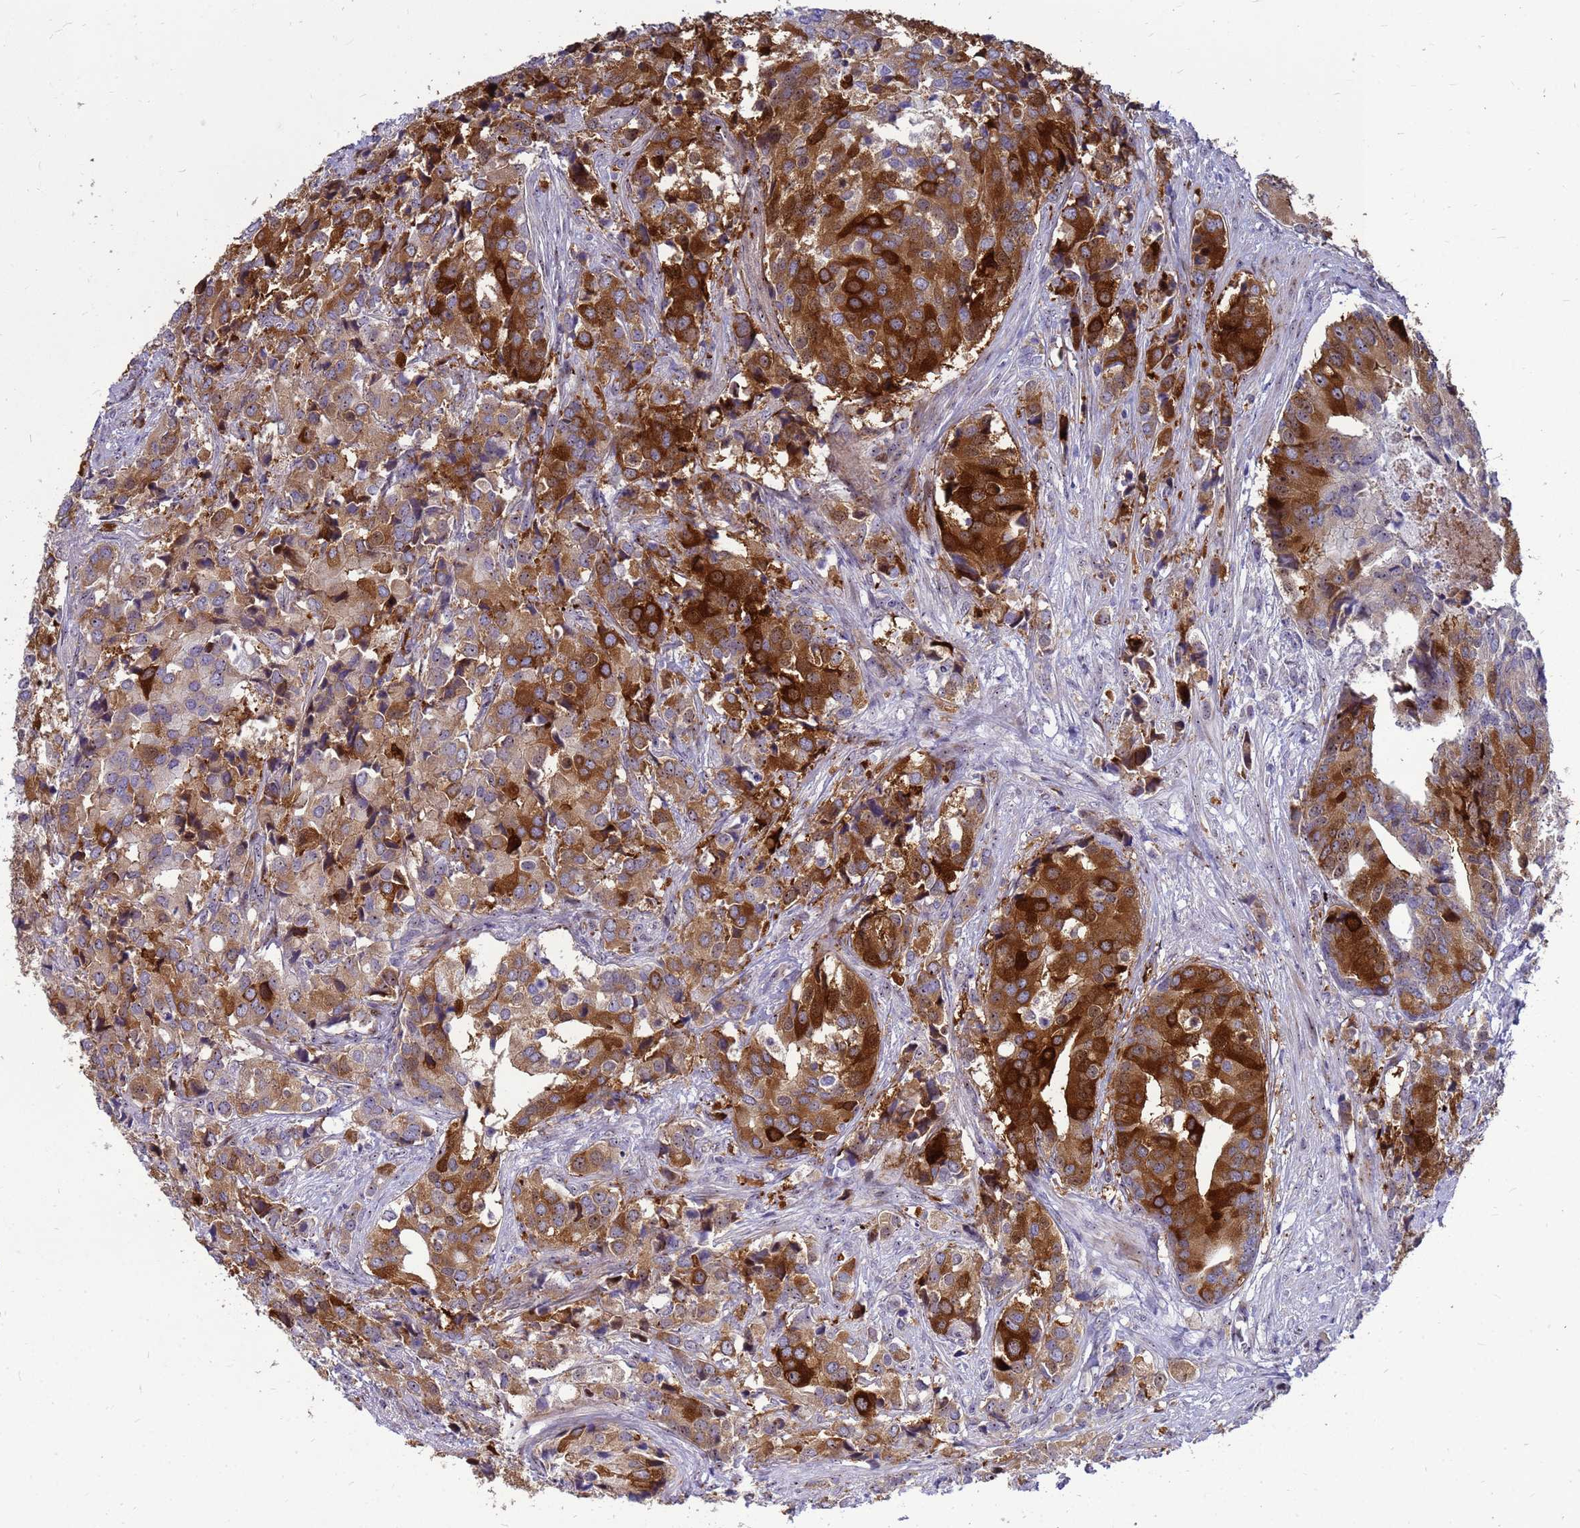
{"staining": {"intensity": "strong", "quantity": "25%-75%", "location": "cytoplasmic/membranous,nuclear"}, "tissue": "prostate cancer", "cell_type": "Tumor cells", "image_type": "cancer", "snomed": [{"axis": "morphology", "description": "Adenocarcinoma, High grade"}, {"axis": "topography", "description": "Prostate"}], "caption": "Prostate cancer stained with a brown dye shows strong cytoplasmic/membranous and nuclear positive expression in about 25%-75% of tumor cells.", "gene": "RSPO1", "patient": {"sex": "male", "age": 62}}